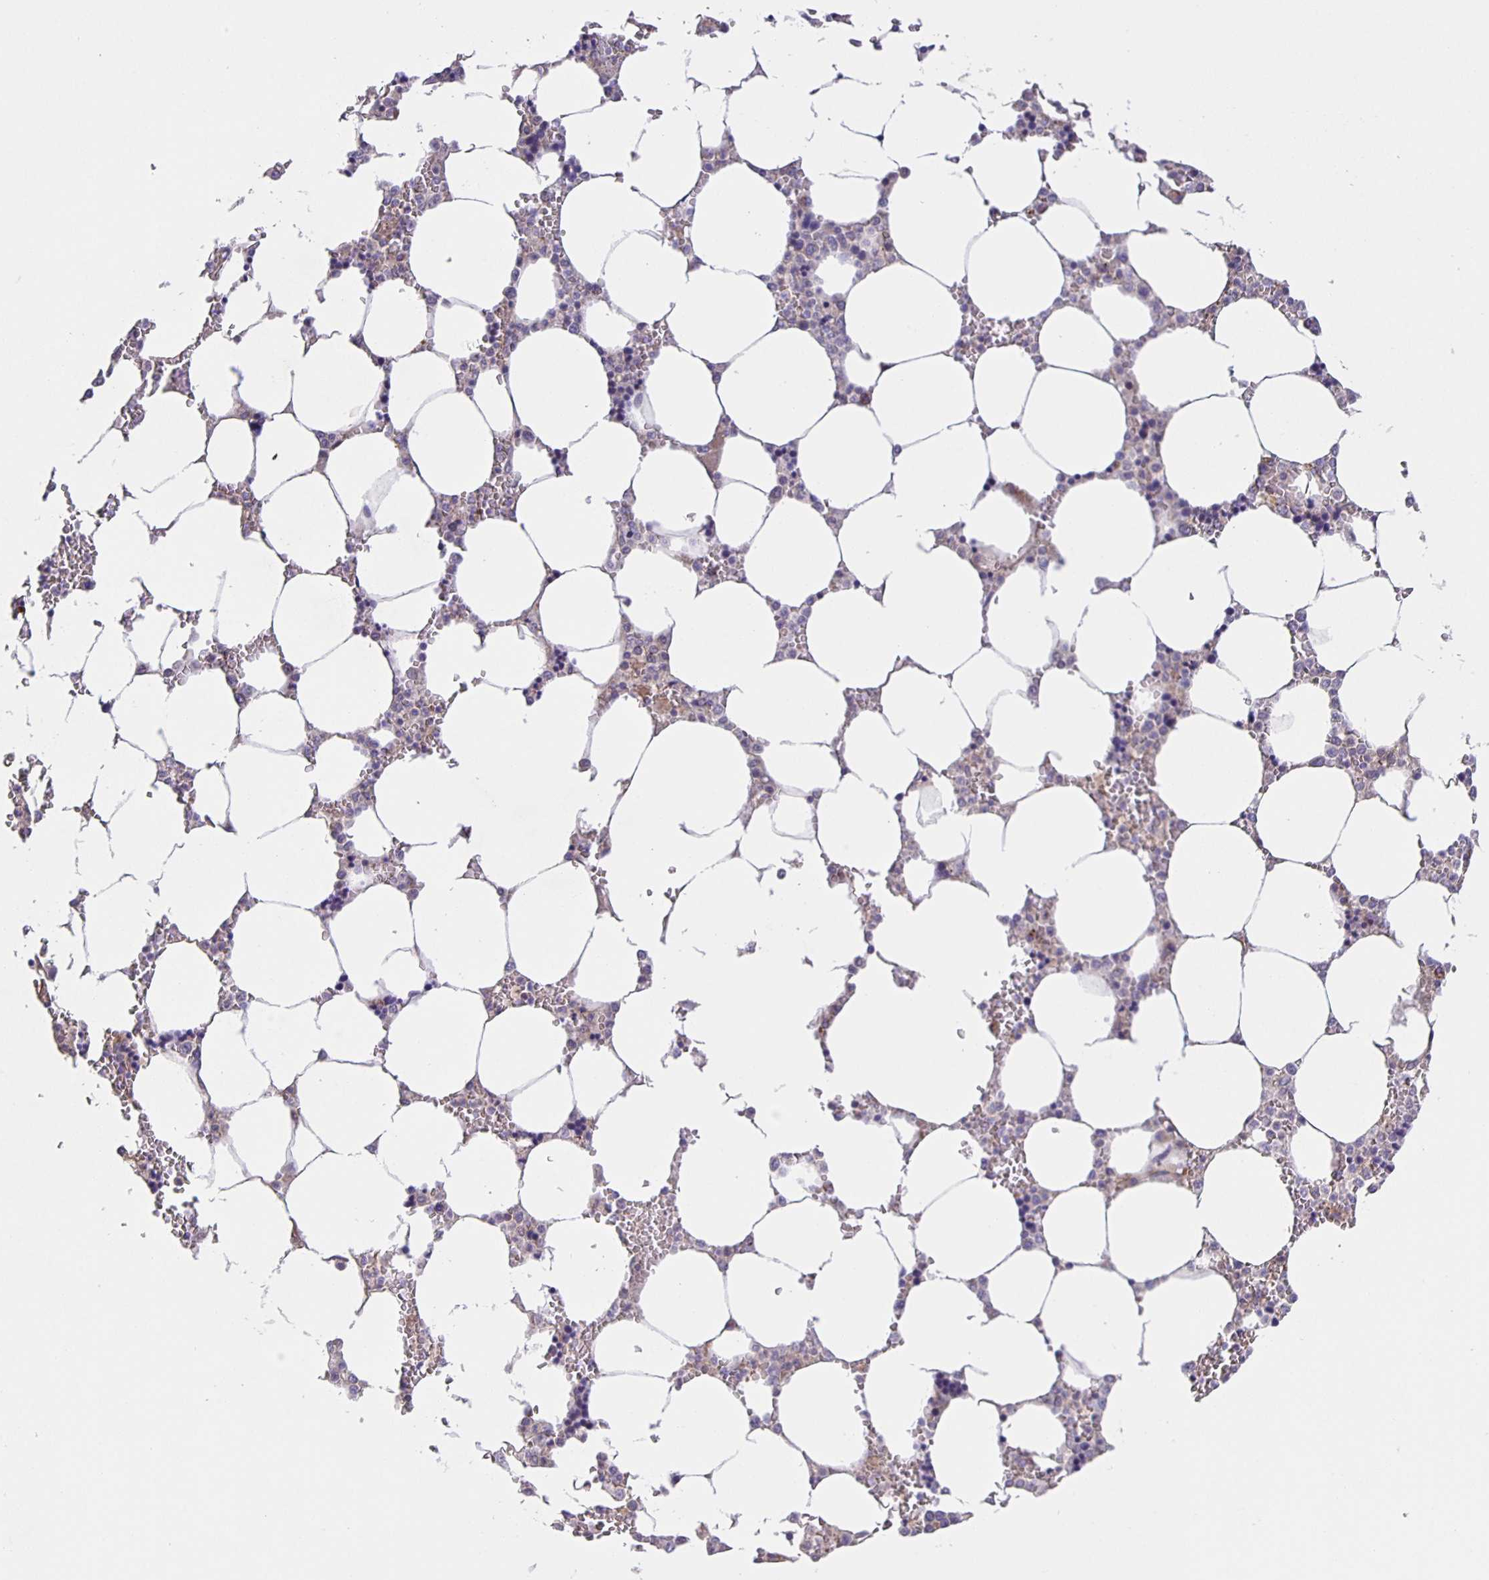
{"staining": {"intensity": "moderate", "quantity": "<25%", "location": "cytoplasmic/membranous"}, "tissue": "bone marrow", "cell_type": "Hematopoietic cells", "image_type": "normal", "snomed": [{"axis": "morphology", "description": "Normal tissue, NOS"}, {"axis": "topography", "description": "Bone marrow"}], "caption": "Protein expression analysis of benign human bone marrow reveals moderate cytoplasmic/membranous positivity in about <25% of hematopoietic cells. Using DAB (3,3'-diaminobenzidine) (brown) and hematoxylin (blue) stains, captured at high magnification using brightfield microscopy.", "gene": "JMJD4", "patient": {"sex": "male", "age": 64}}